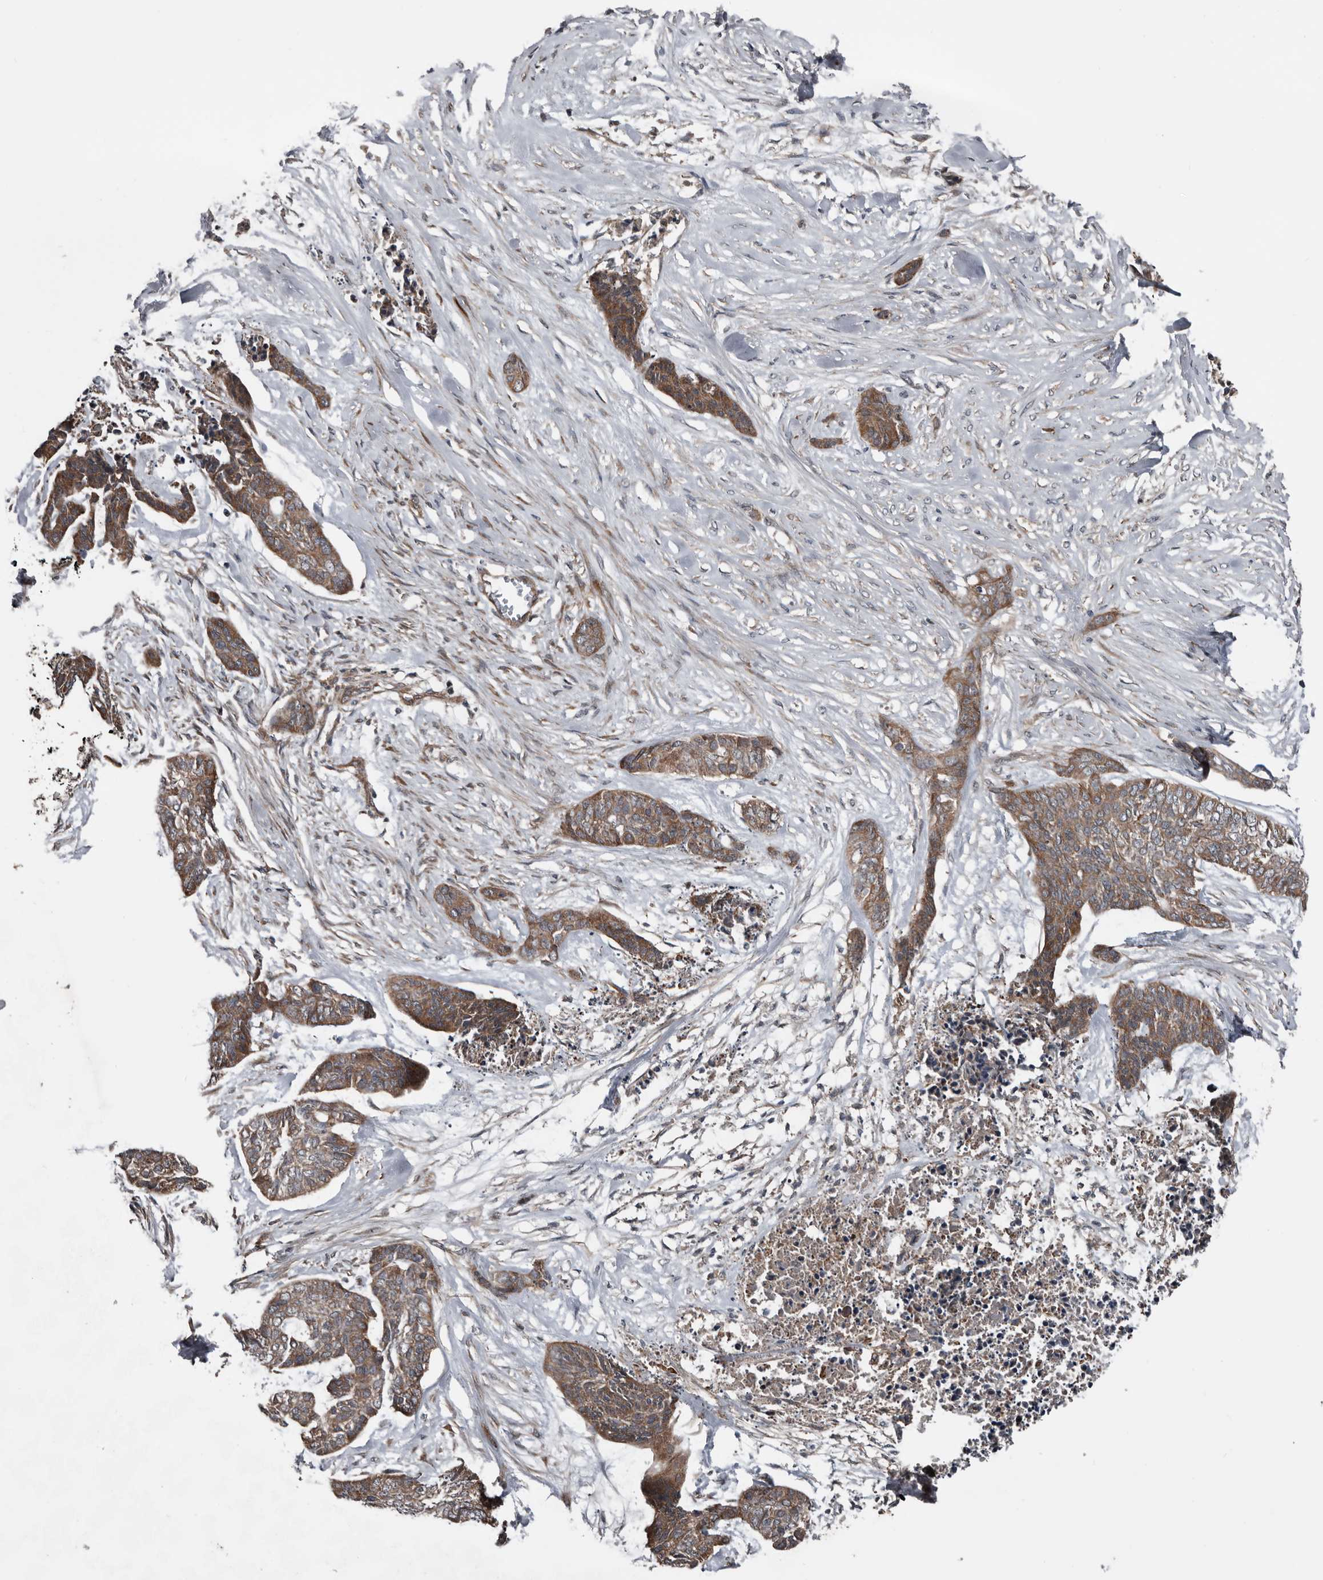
{"staining": {"intensity": "moderate", "quantity": ">75%", "location": "cytoplasmic/membranous"}, "tissue": "skin cancer", "cell_type": "Tumor cells", "image_type": "cancer", "snomed": [{"axis": "morphology", "description": "Basal cell carcinoma"}, {"axis": "topography", "description": "Skin"}], "caption": "Skin cancer was stained to show a protein in brown. There is medium levels of moderate cytoplasmic/membranous positivity in approximately >75% of tumor cells. The staining is performed using DAB (3,3'-diaminobenzidine) brown chromogen to label protein expression. The nuclei are counter-stained blue using hematoxylin.", "gene": "DNAJB4", "patient": {"sex": "female", "age": 64}}